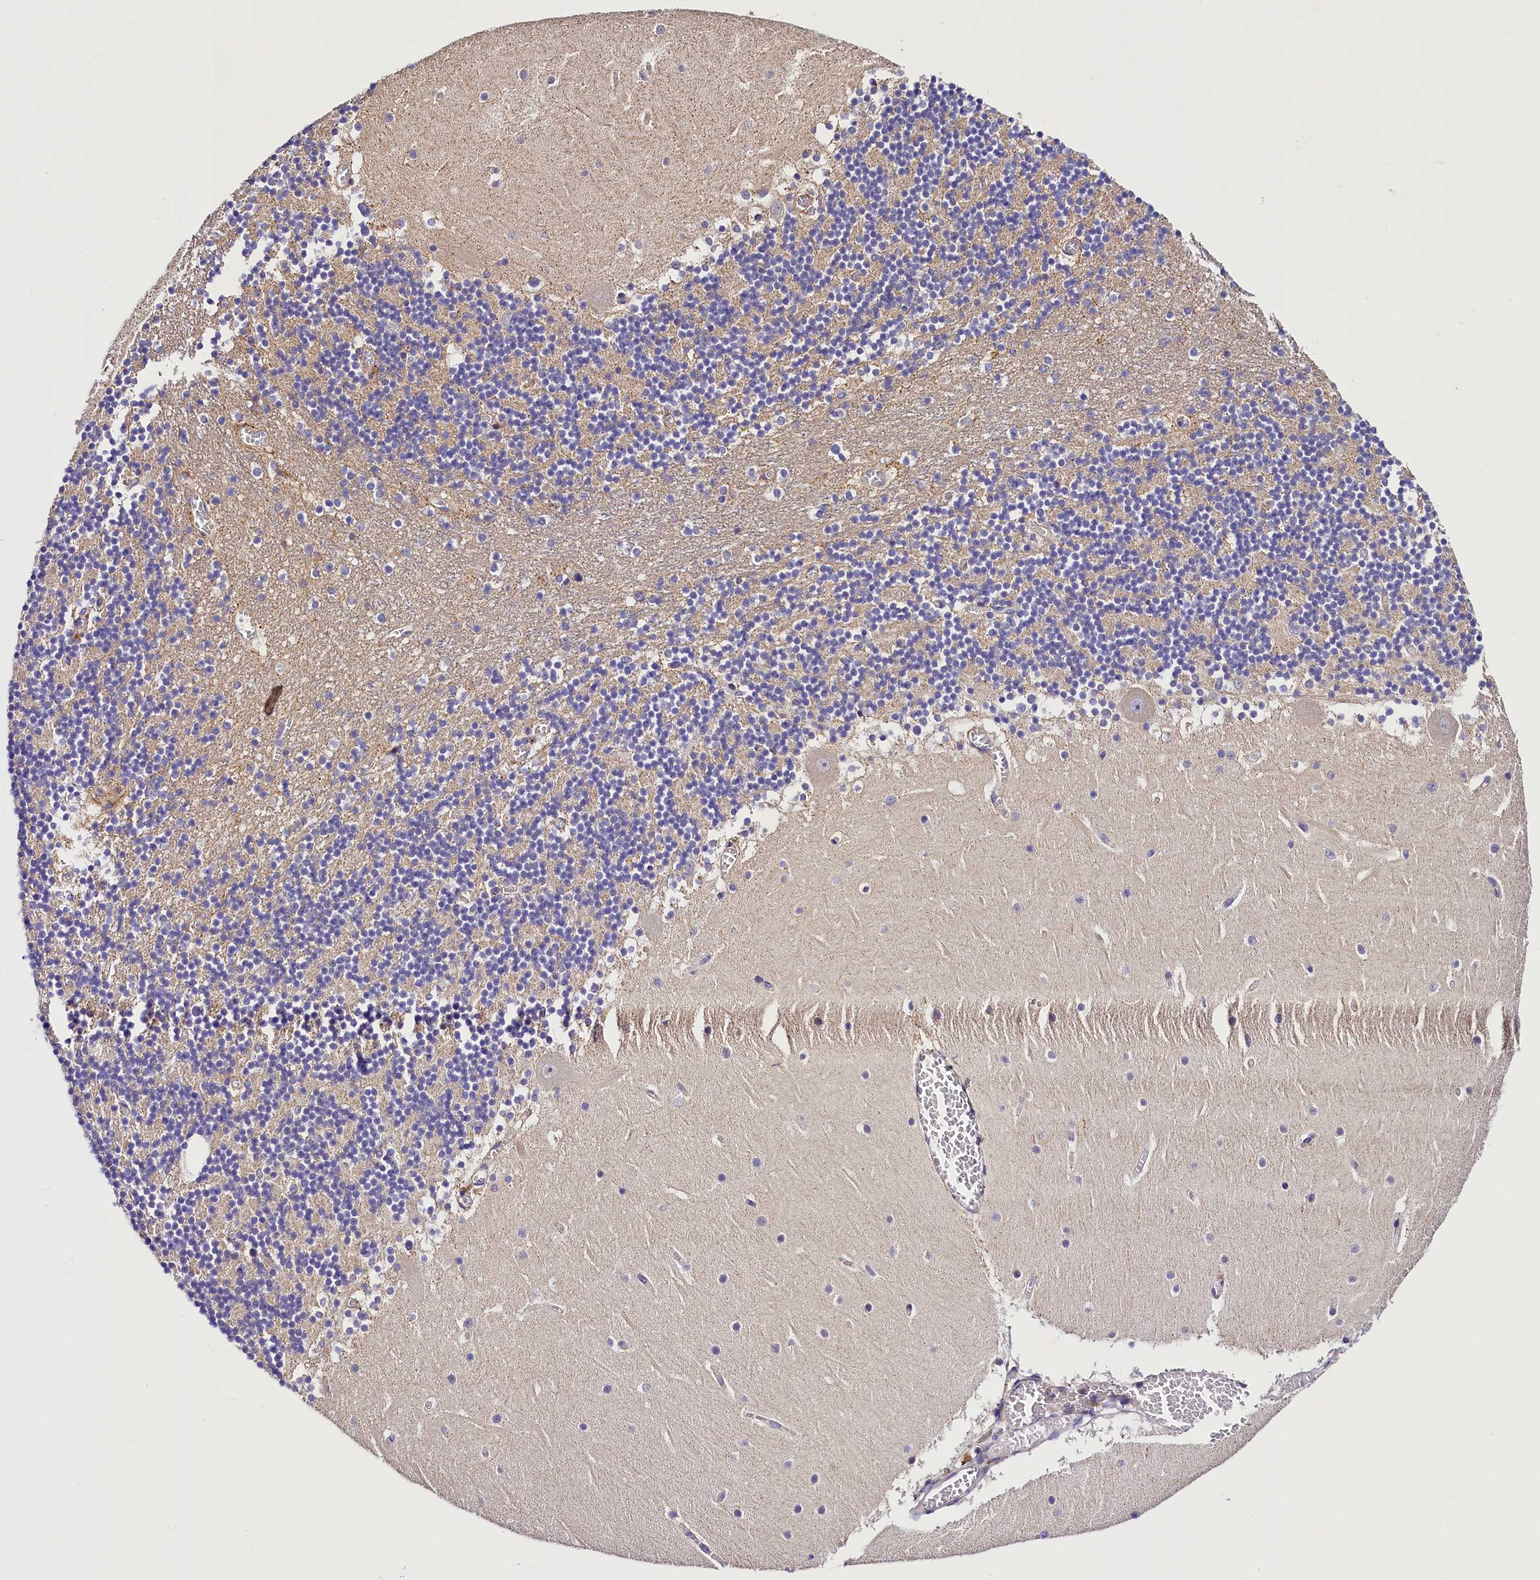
{"staining": {"intensity": "negative", "quantity": "none", "location": "none"}, "tissue": "cerebellum", "cell_type": "Cells in granular layer", "image_type": "normal", "snomed": [{"axis": "morphology", "description": "Normal tissue, NOS"}, {"axis": "topography", "description": "Cerebellum"}], "caption": "Immunohistochemistry photomicrograph of benign cerebellum stained for a protein (brown), which exhibits no positivity in cells in granular layer.", "gene": "ARMC6", "patient": {"sex": "female", "age": 28}}